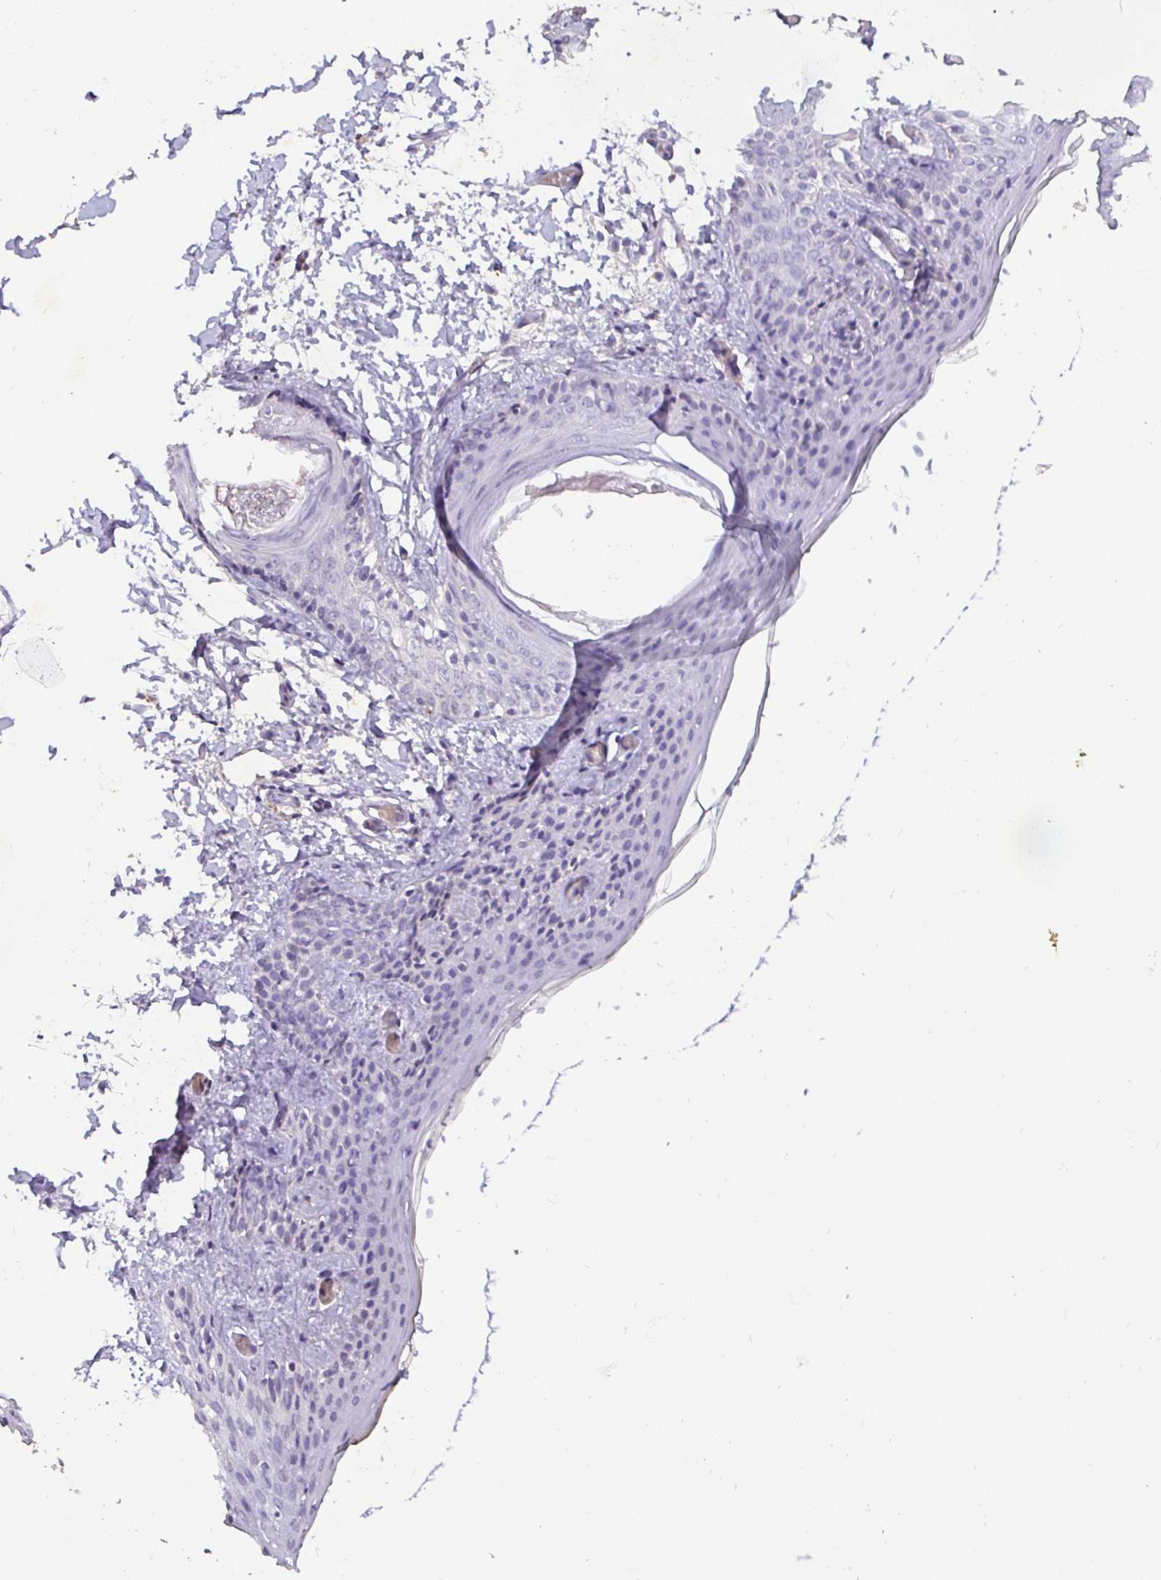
{"staining": {"intensity": "negative", "quantity": "none", "location": "none"}, "tissue": "skin", "cell_type": "Fibroblasts", "image_type": "normal", "snomed": [{"axis": "morphology", "description": "Normal tissue, NOS"}, {"axis": "topography", "description": "Skin"}], "caption": "The histopathology image displays no staining of fibroblasts in unremarkable skin.", "gene": "SHISA4", "patient": {"sex": "male", "age": 16}}